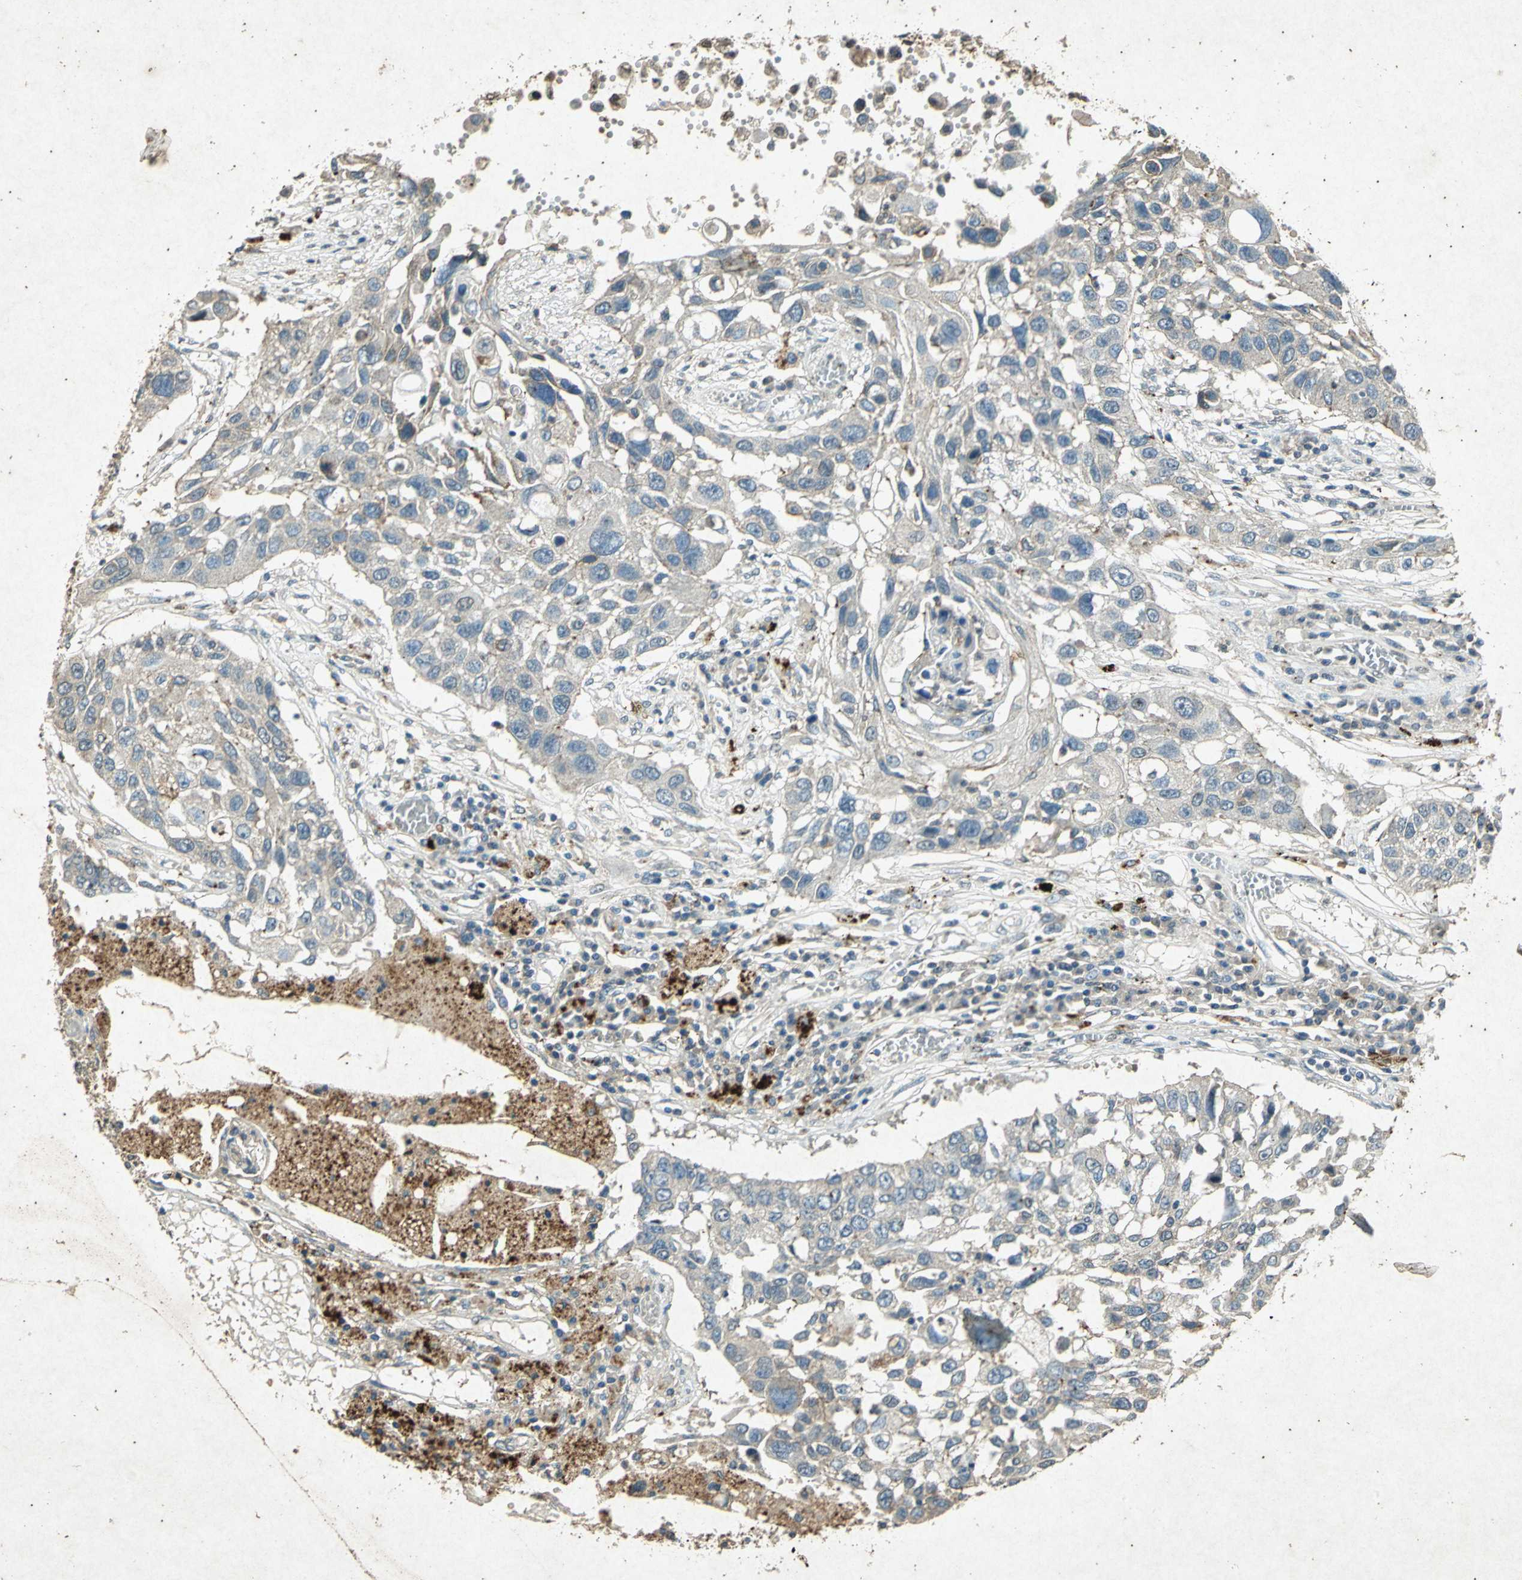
{"staining": {"intensity": "weak", "quantity": "<25%", "location": "cytoplasmic/membranous"}, "tissue": "lung cancer", "cell_type": "Tumor cells", "image_type": "cancer", "snomed": [{"axis": "morphology", "description": "Squamous cell carcinoma, NOS"}, {"axis": "topography", "description": "Lung"}], "caption": "DAB (3,3'-diaminobenzidine) immunohistochemical staining of human lung cancer (squamous cell carcinoma) exhibits no significant positivity in tumor cells. (DAB (3,3'-diaminobenzidine) IHC visualized using brightfield microscopy, high magnification).", "gene": "PSEN1", "patient": {"sex": "male", "age": 71}}